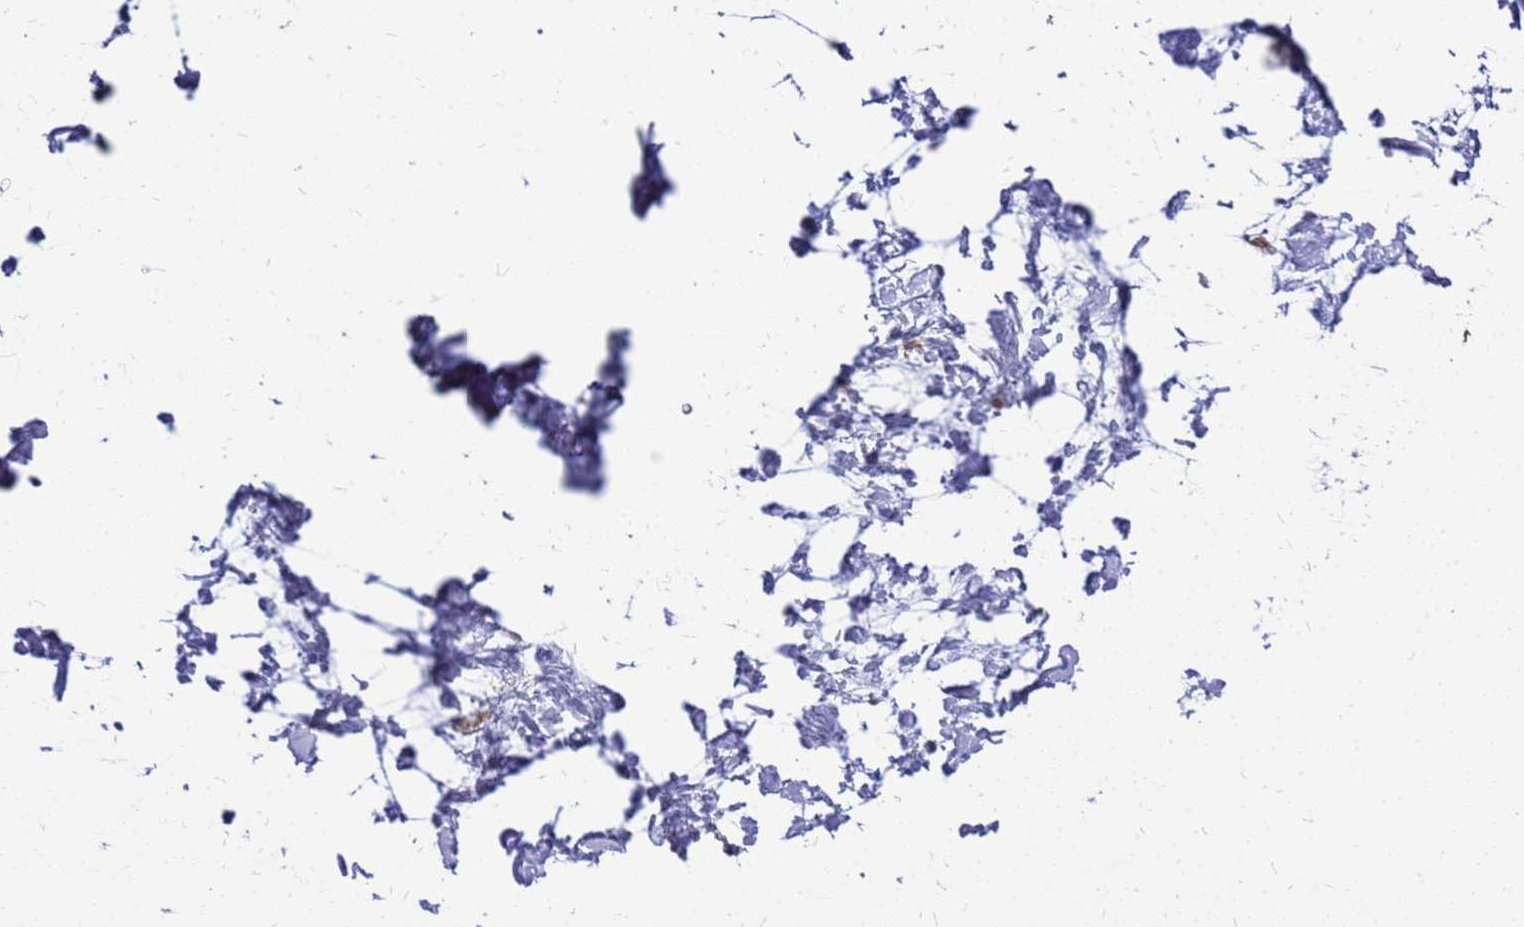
{"staining": {"intensity": "moderate", "quantity": ">75%", "location": "cytoplasmic/membranous"}, "tissue": "adipose tissue", "cell_type": "Adipocytes", "image_type": "normal", "snomed": [{"axis": "morphology", "description": "Normal tissue, NOS"}, {"axis": "topography", "description": "Soft tissue"}], "caption": "This micrograph exhibits unremarkable adipose tissue stained with immunohistochemistry to label a protein in brown. The cytoplasmic/membranous of adipocytes show moderate positivity for the protein. Nuclei are counter-stained blue.", "gene": "CMC4", "patient": {"sex": "male", "age": 72}}